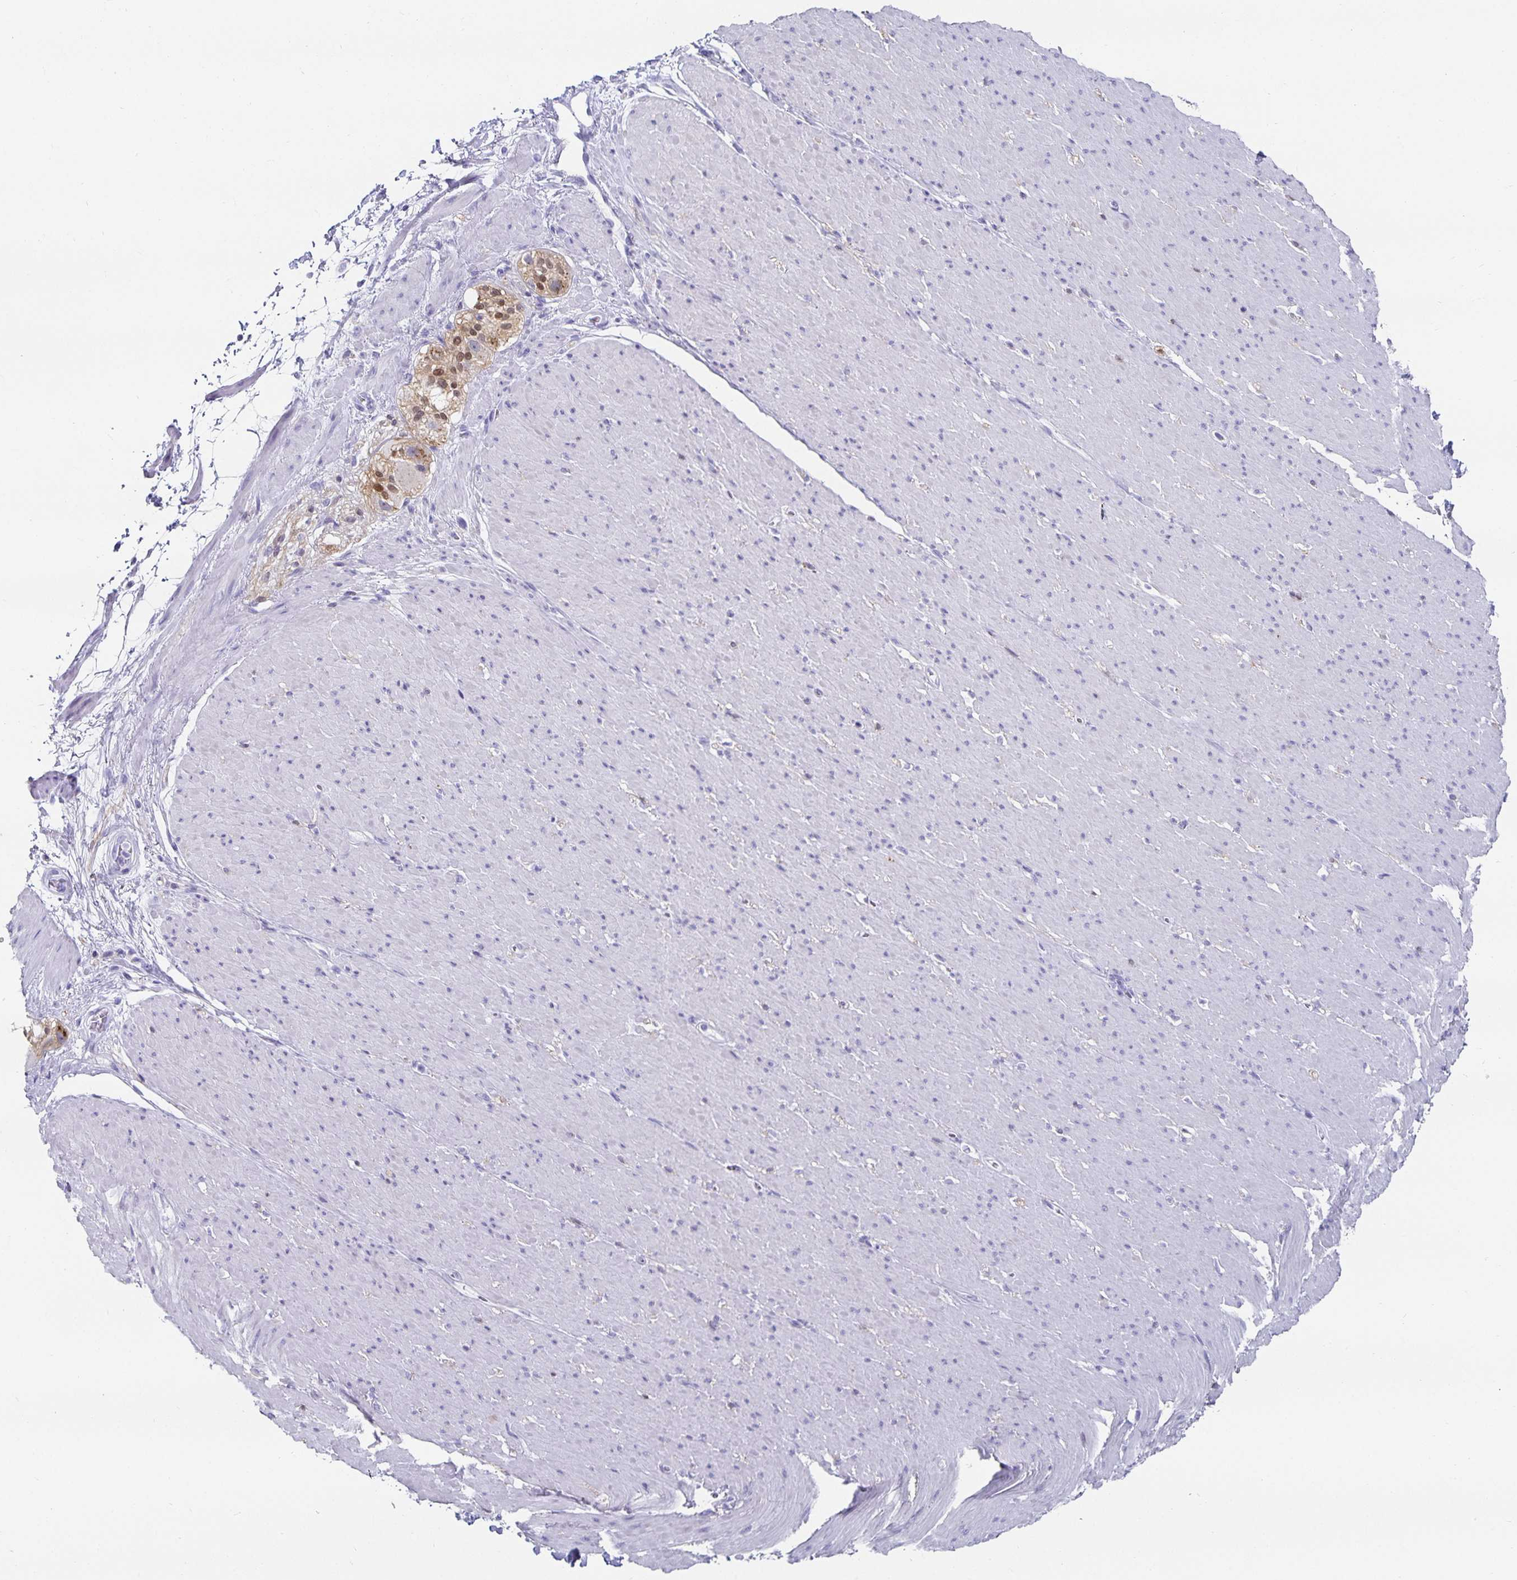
{"staining": {"intensity": "negative", "quantity": "none", "location": "none"}, "tissue": "smooth muscle", "cell_type": "Smooth muscle cells", "image_type": "normal", "snomed": [{"axis": "morphology", "description": "Normal tissue, NOS"}, {"axis": "topography", "description": "Smooth muscle"}, {"axis": "topography", "description": "Rectum"}], "caption": "IHC of normal human smooth muscle demonstrates no positivity in smooth muscle cells.", "gene": "CHGA", "patient": {"sex": "male", "age": 53}}